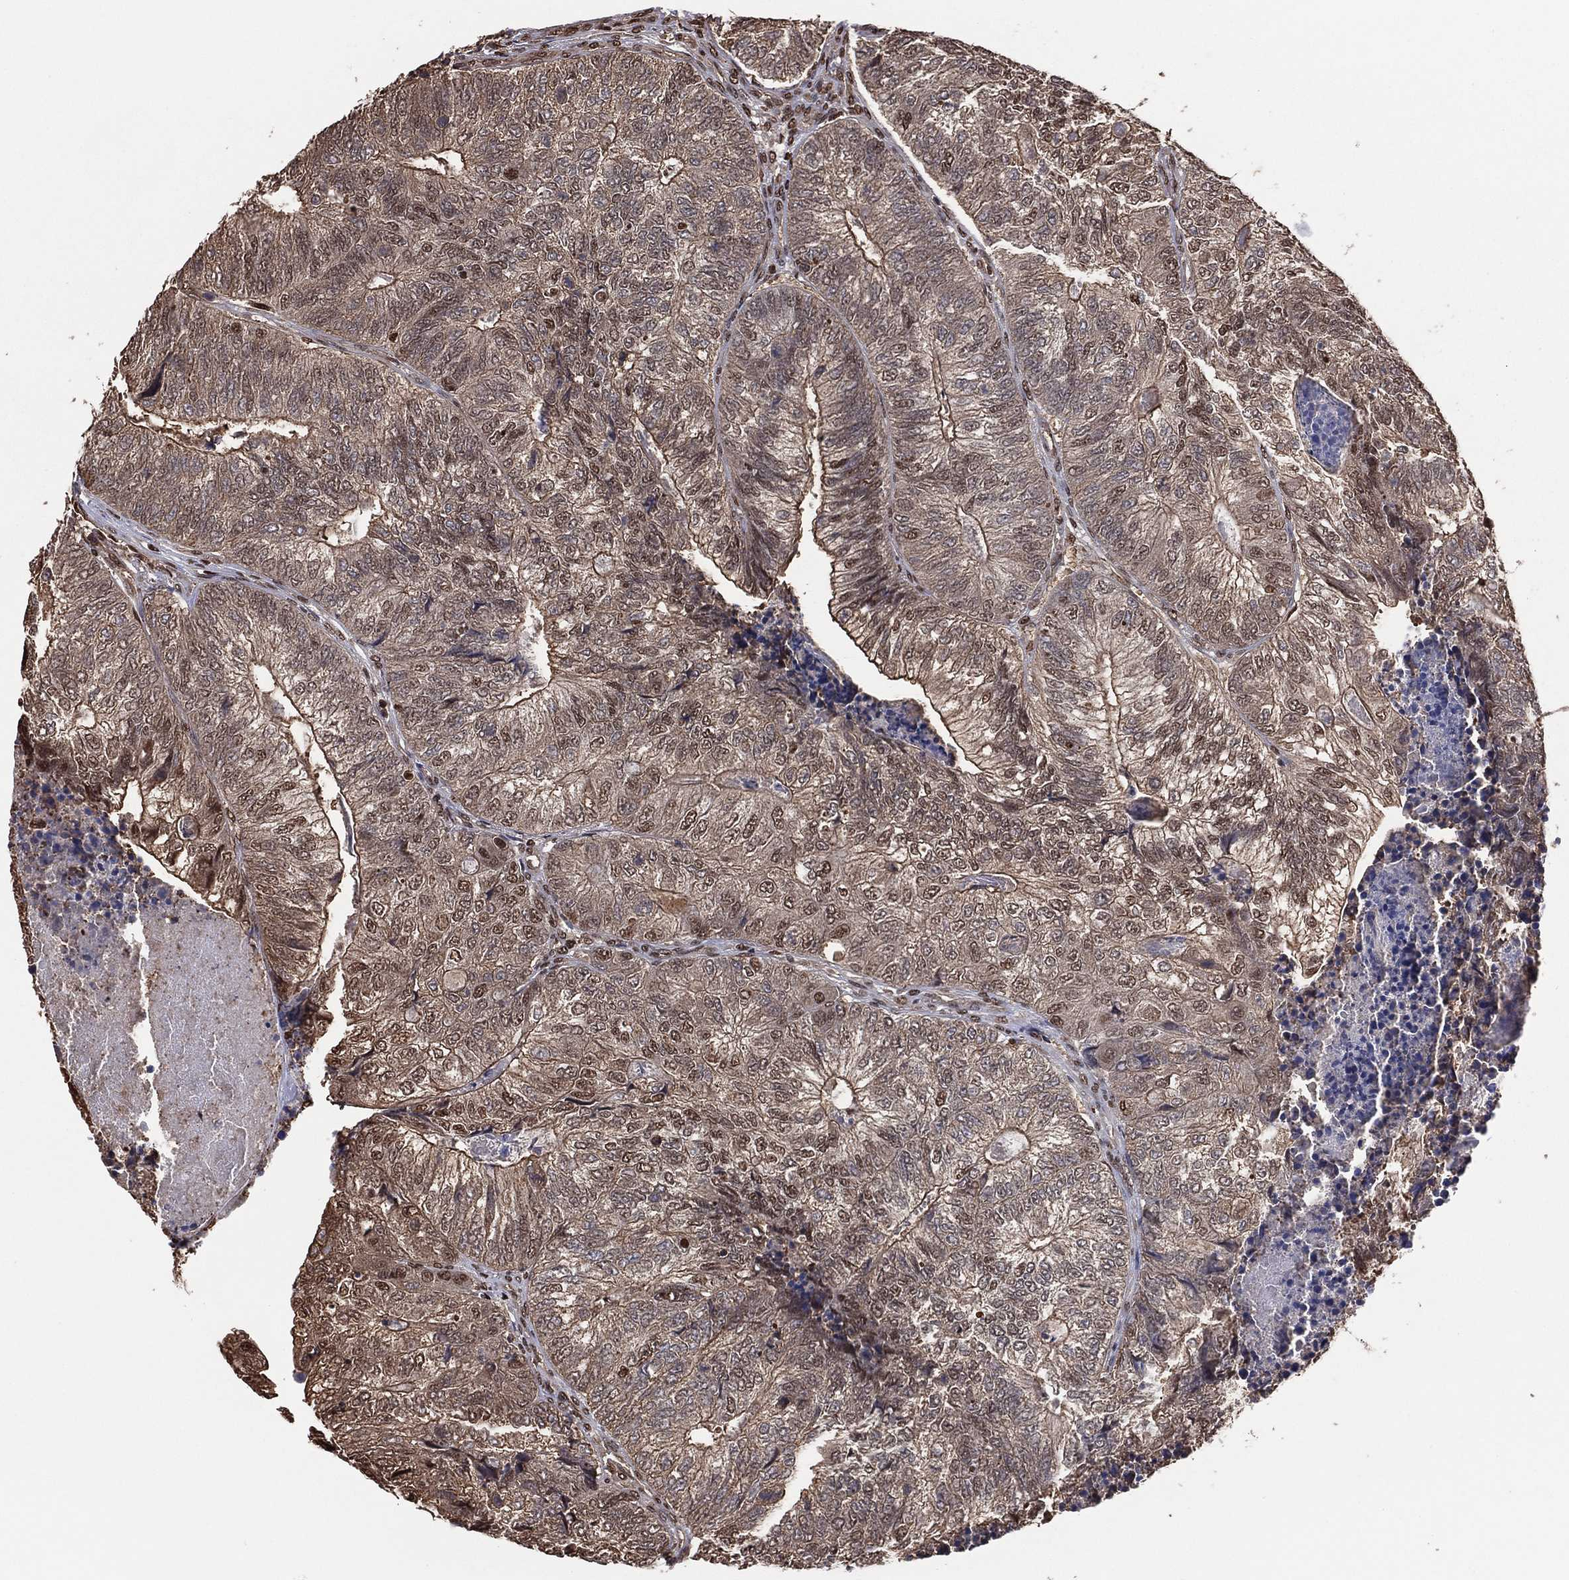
{"staining": {"intensity": "moderate", "quantity": "25%-75%", "location": "cytoplasmic/membranous,nuclear"}, "tissue": "colorectal cancer", "cell_type": "Tumor cells", "image_type": "cancer", "snomed": [{"axis": "morphology", "description": "Adenocarcinoma, NOS"}, {"axis": "topography", "description": "Colon"}], "caption": "Moderate cytoplasmic/membranous and nuclear positivity is identified in approximately 25%-75% of tumor cells in colorectal adenocarcinoma. (DAB IHC, brown staining for protein, blue staining for nuclei).", "gene": "GAPDH", "patient": {"sex": "female", "age": 67}}